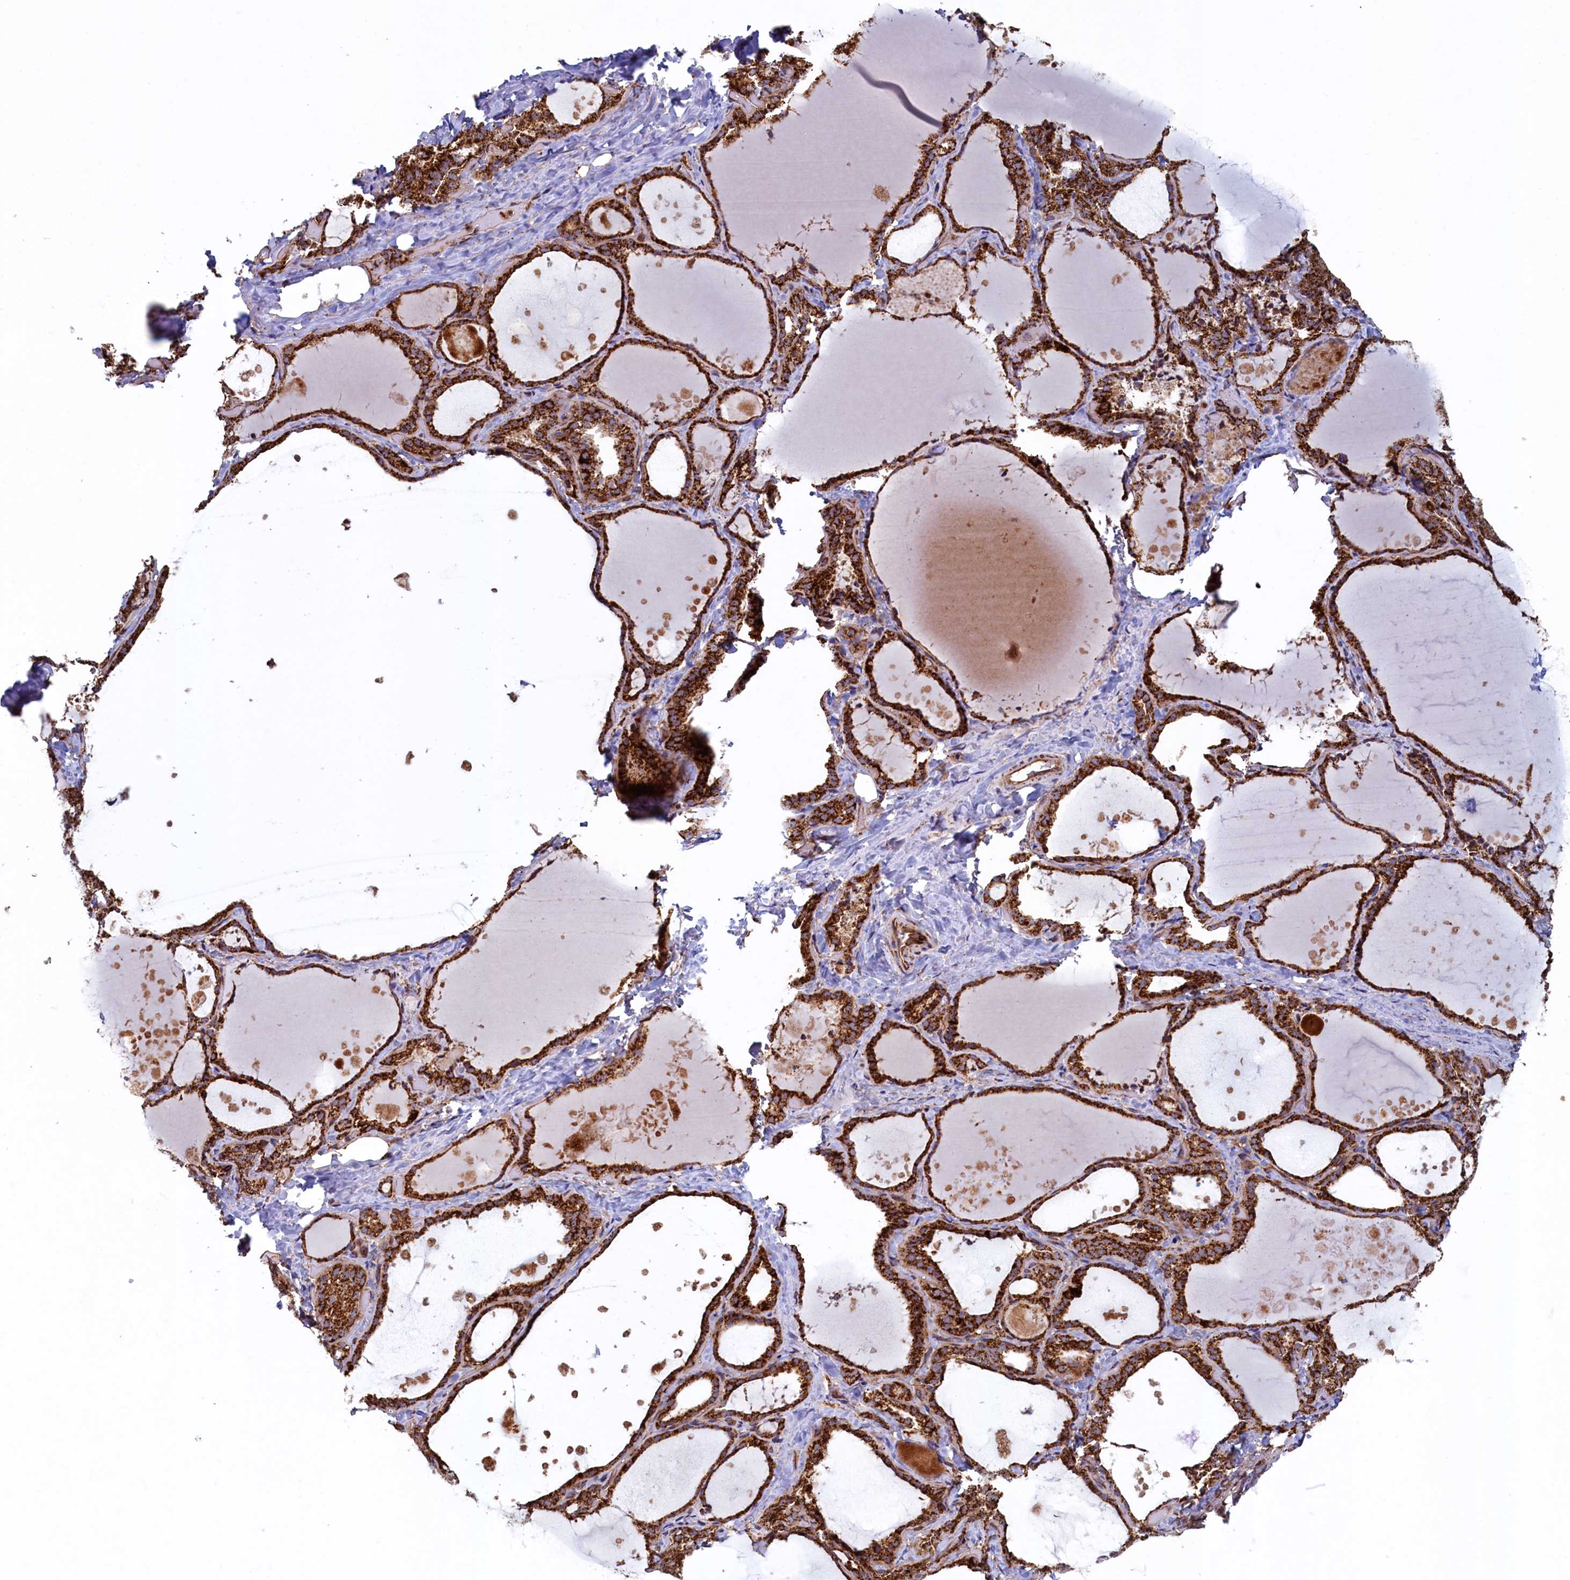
{"staining": {"intensity": "strong", "quantity": ">75%", "location": "cytoplasmic/membranous"}, "tissue": "thyroid gland", "cell_type": "Glandular cells", "image_type": "normal", "snomed": [{"axis": "morphology", "description": "Normal tissue, NOS"}, {"axis": "topography", "description": "Thyroid gland"}], "caption": "Immunohistochemistry micrograph of unremarkable human thyroid gland stained for a protein (brown), which shows high levels of strong cytoplasmic/membranous staining in approximately >75% of glandular cells.", "gene": "UBE3B", "patient": {"sex": "female", "age": 44}}